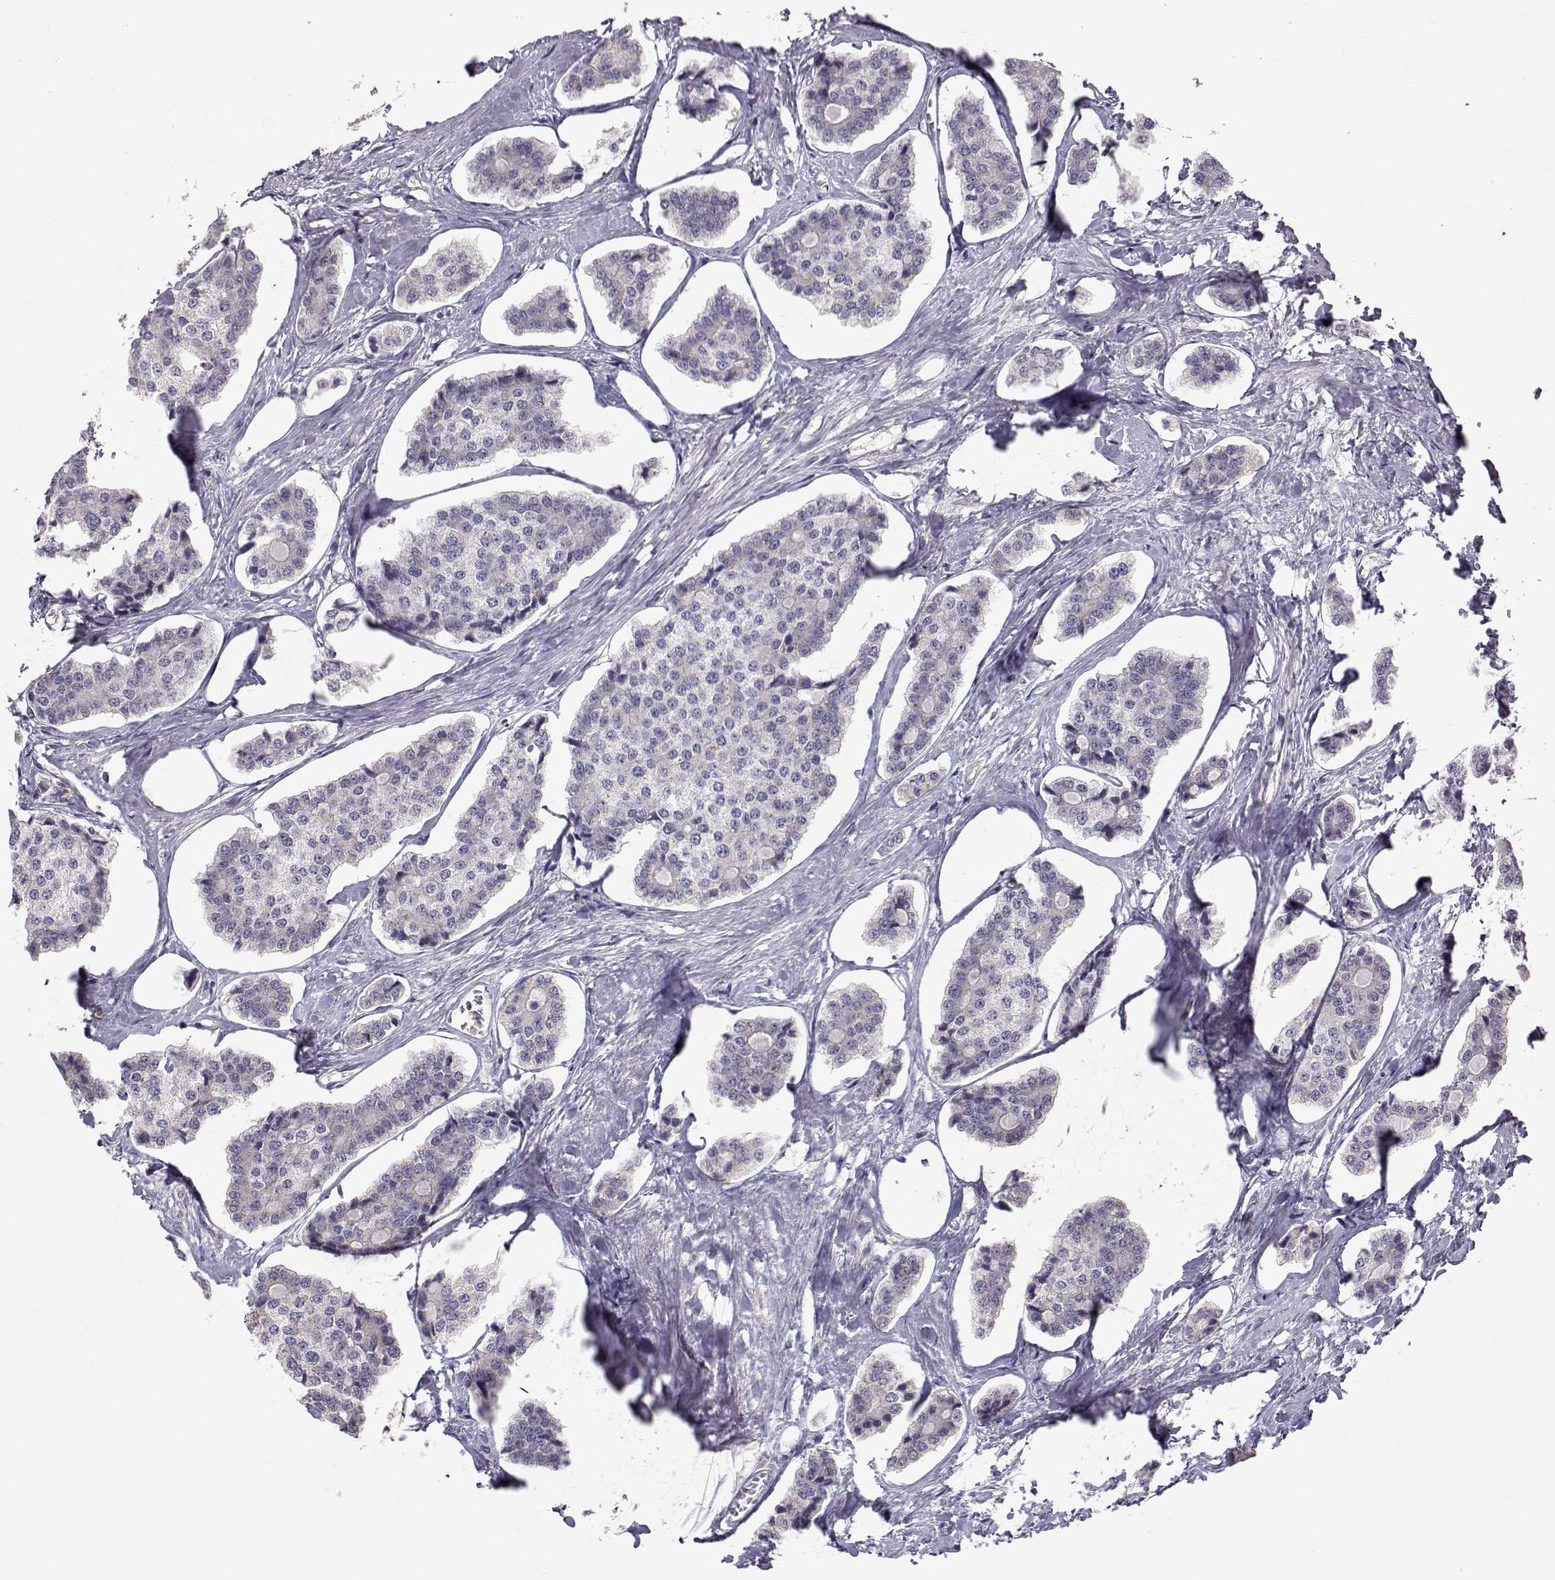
{"staining": {"intensity": "negative", "quantity": "none", "location": "none"}, "tissue": "carcinoid", "cell_type": "Tumor cells", "image_type": "cancer", "snomed": [{"axis": "morphology", "description": "Carcinoid, malignant, NOS"}, {"axis": "topography", "description": "Small intestine"}], "caption": "Protein analysis of carcinoid displays no significant positivity in tumor cells.", "gene": "NCAM2", "patient": {"sex": "female", "age": 65}}